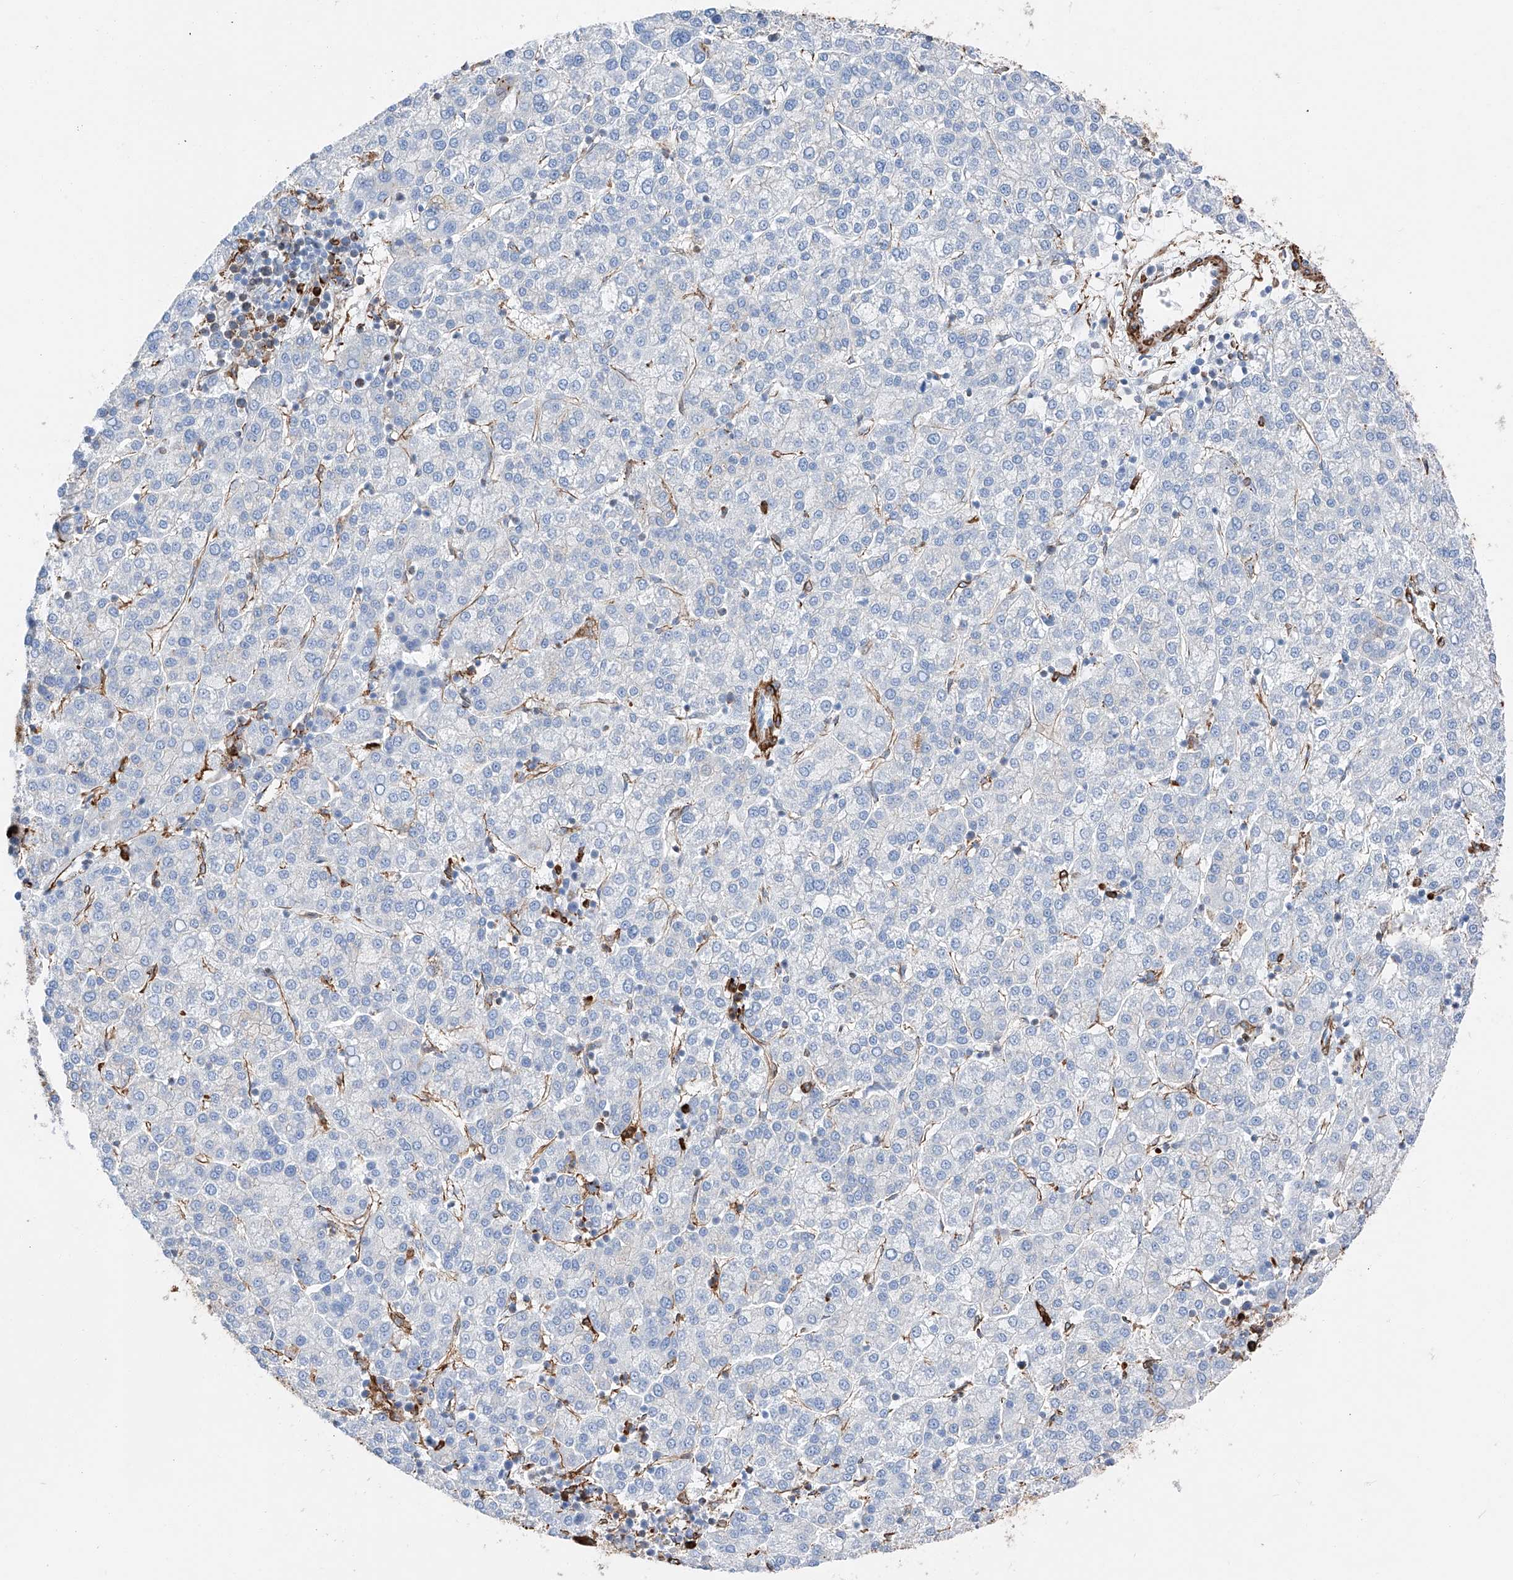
{"staining": {"intensity": "negative", "quantity": "none", "location": "none"}, "tissue": "liver cancer", "cell_type": "Tumor cells", "image_type": "cancer", "snomed": [{"axis": "morphology", "description": "Carcinoma, Hepatocellular, NOS"}, {"axis": "topography", "description": "Liver"}], "caption": "Image shows no protein positivity in tumor cells of hepatocellular carcinoma (liver) tissue.", "gene": "ZNF804A", "patient": {"sex": "female", "age": 58}}